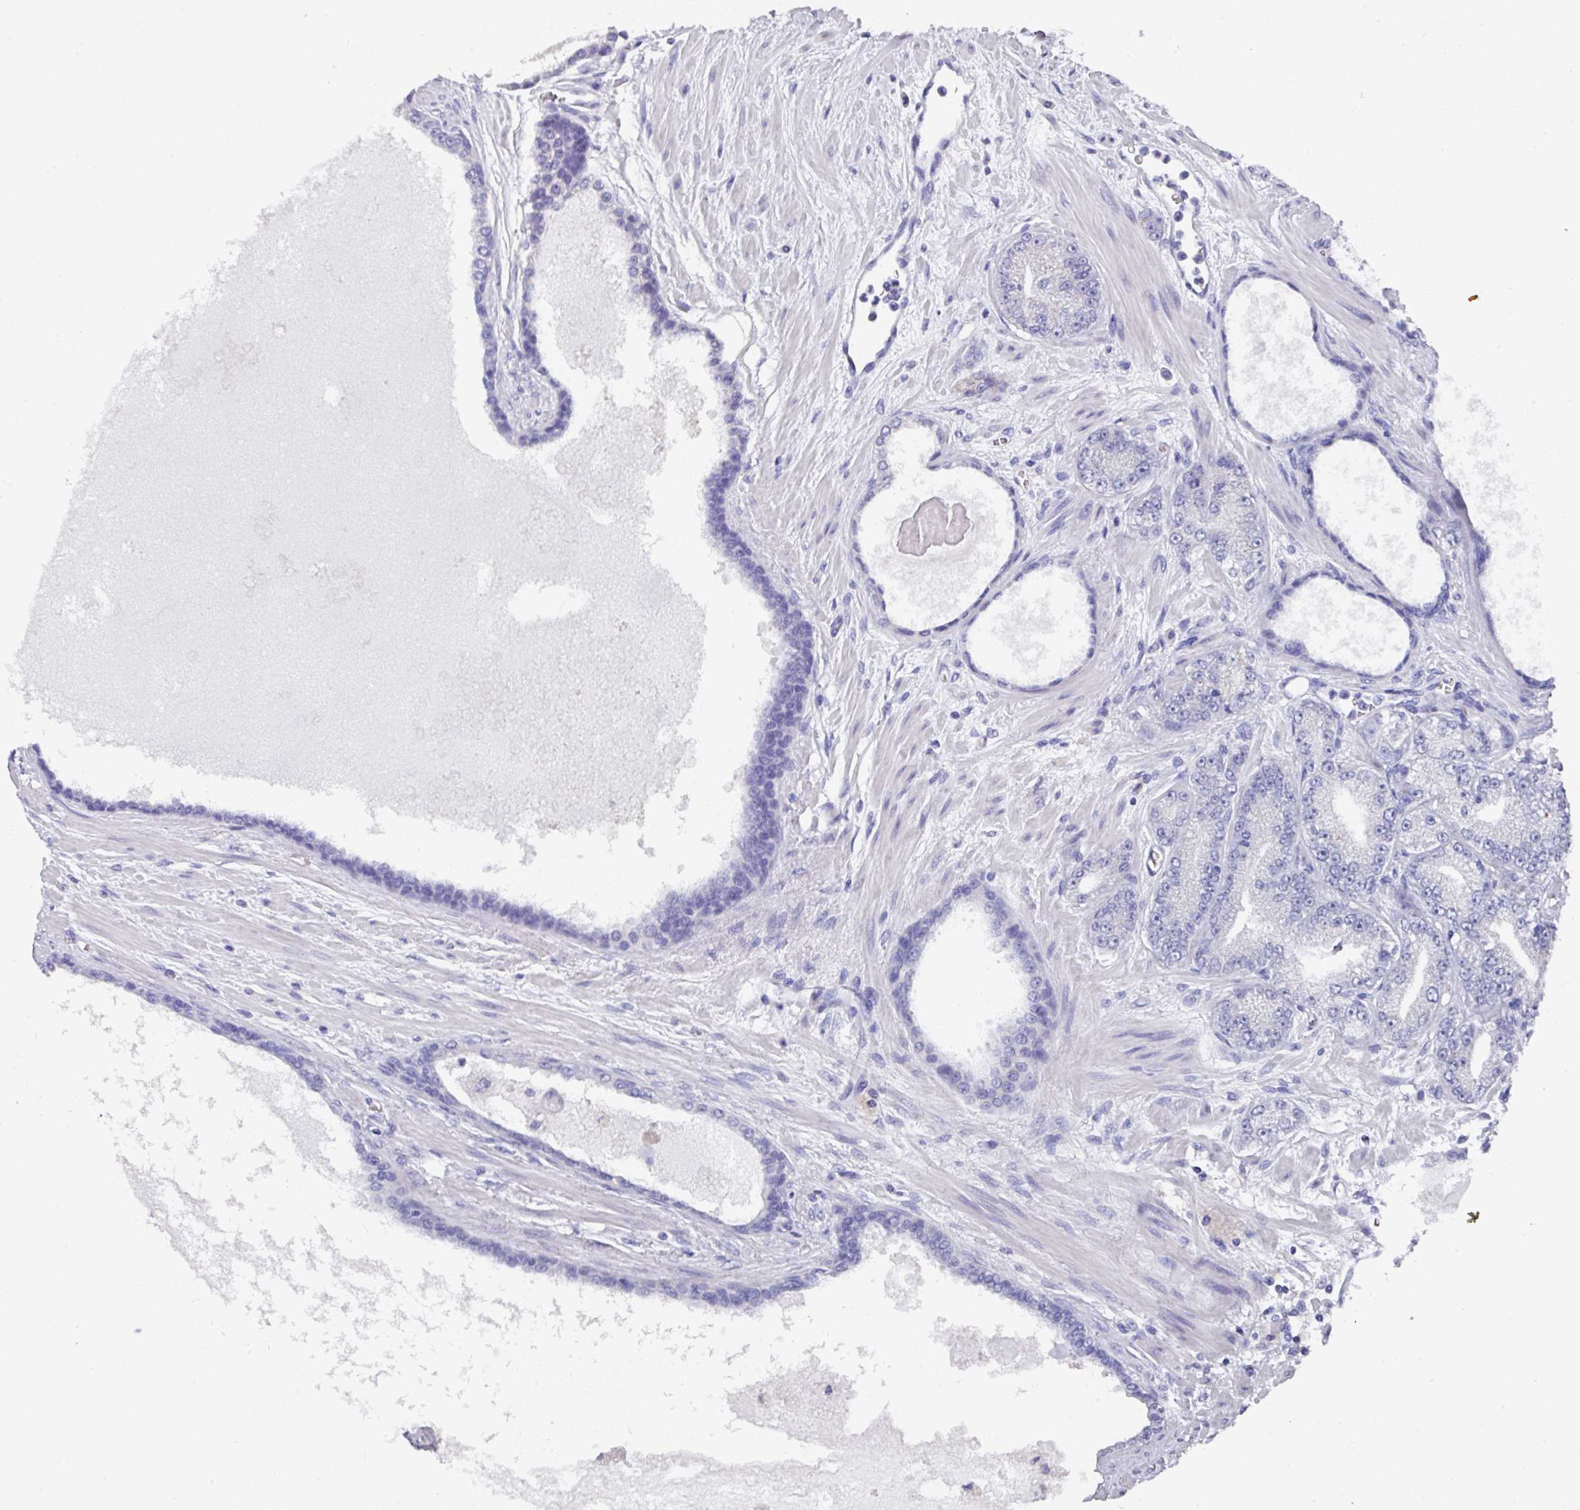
{"staining": {"intensity": "negative", "quantity": "none", "location": "none"}, "tissue": "prostate cancer", "cell_type": "Tumor cells", "image_type": "cancer", "snomed": [{"axis": "morphology", "description": "Adenocarcinoma, High grade"}, {"axis": "topography", "description": "Prostate"}], "caption": "Photomicrograph shows no significant protein positivity in tumor cells of high-grade adenocarcinoma (prostate). (DAB IHC, high magnification).", "gene": "DAZL", "patient": {"sex": "male", "age": 68}}